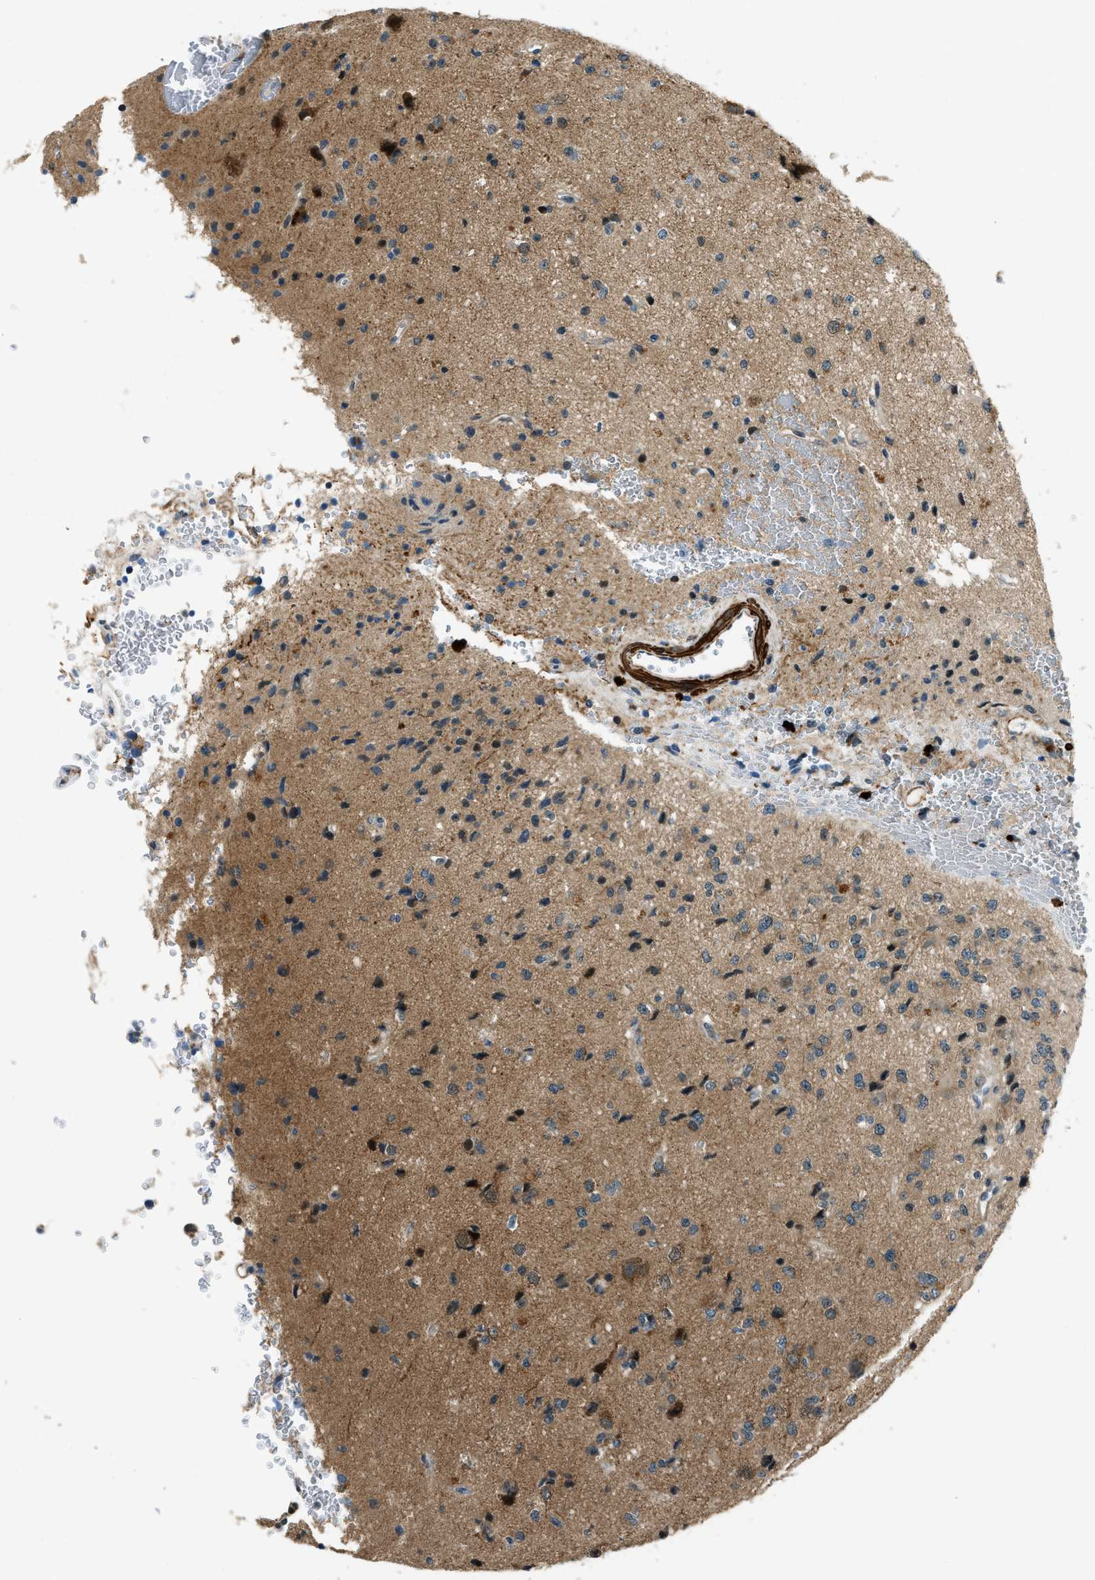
{"staining": {"intensity": "moderate", "quantity": ">75%", "location": "cytoplasmic/membranous"}, "tissue": "glioma", "cell_type": "Tumor cells", "image_type": "cancer", "snomed": [{"axis": "morphology", "description": "Glioma, malignant, High grade"}, {"axis": "topography", "description": "pancreas cauda"}], "caption": "Tumor cells display moderate cytoplasmic/membranous staining in approximately >75% of cells in glioma. Using DAB (brown) and hematoxylin (blue) stains, captured at high magnification using brightfield microscopy.", "gene": "NUDCD3", "patient": {"sex": "male", "age": 60}}